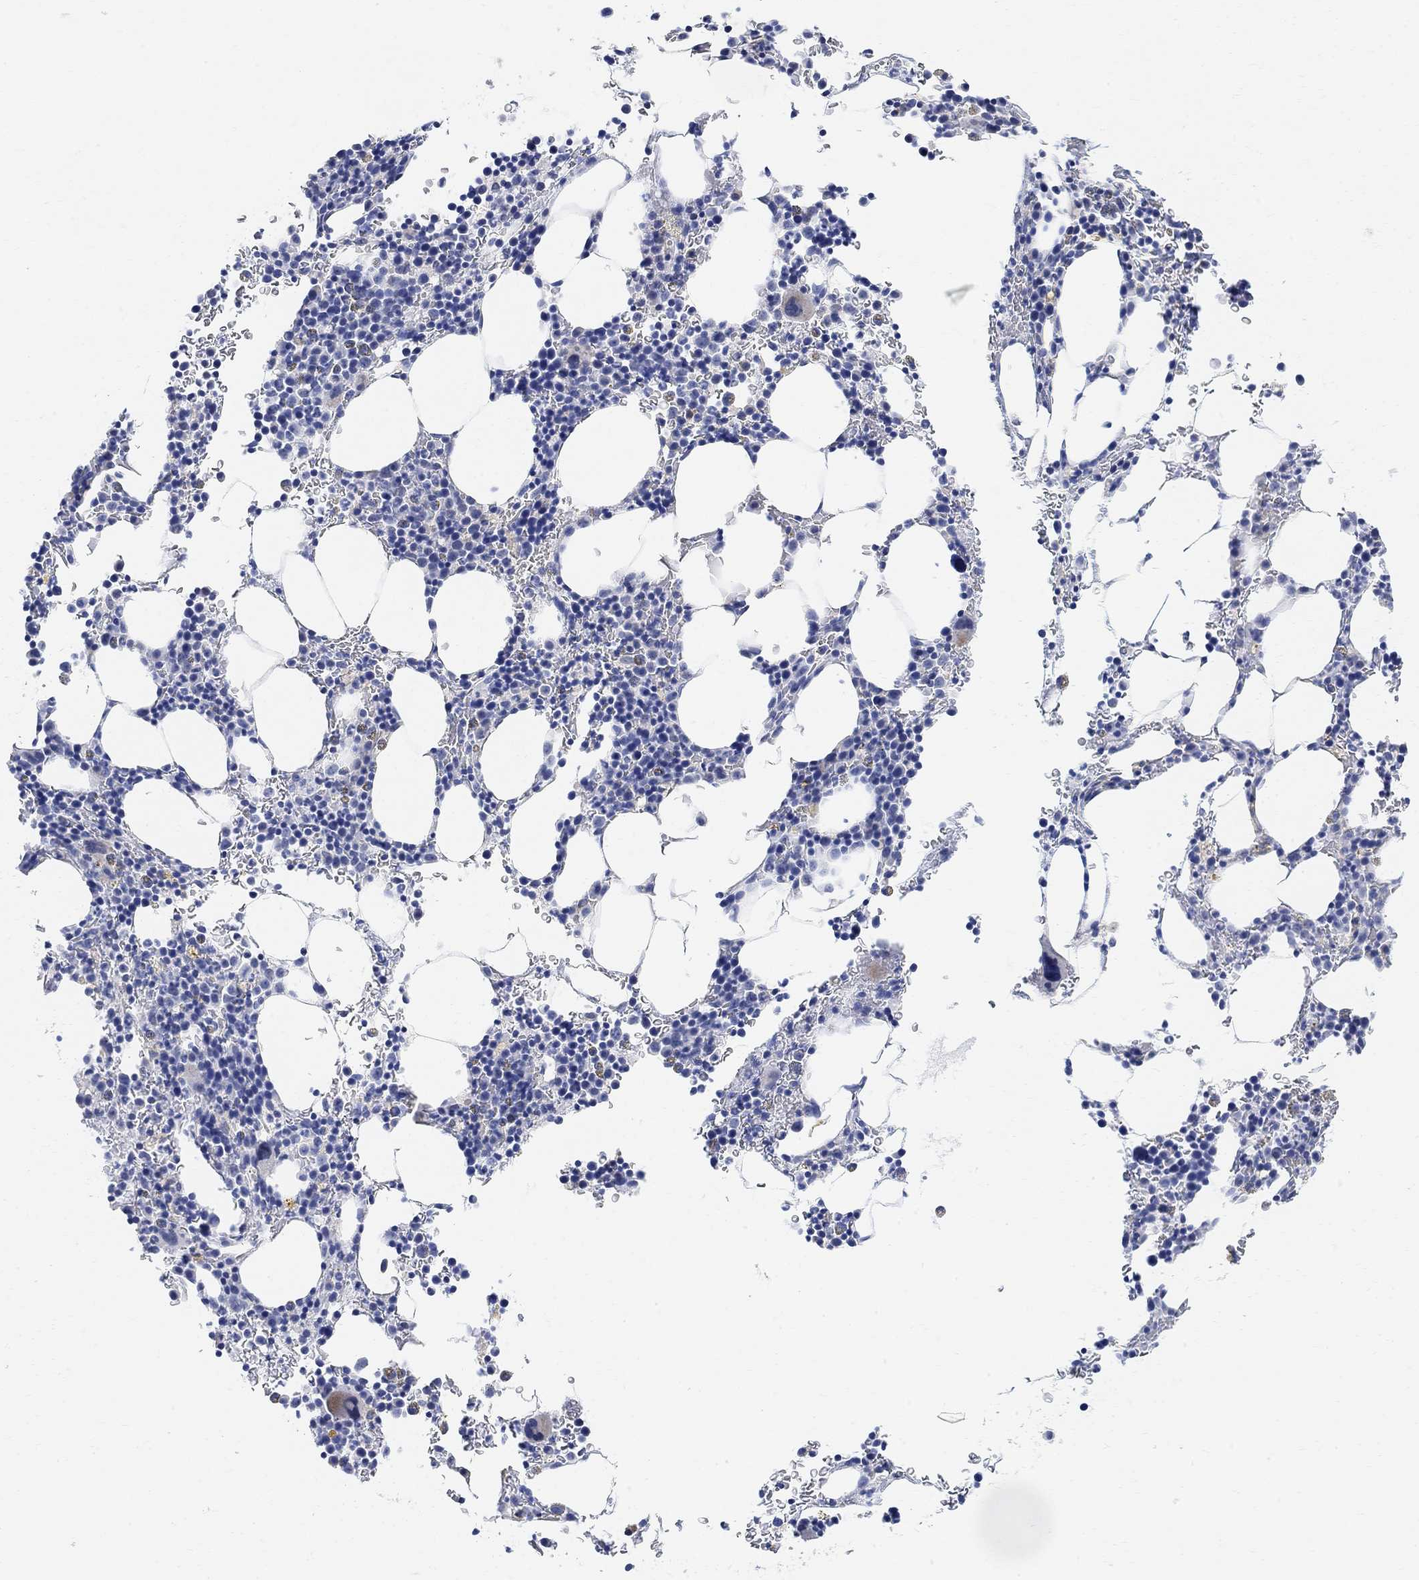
{"staining": {"intensity": "negative", "quantity": "none", "location": "none"}, "tissue": "bone marrow", "cell_type": "Hematopoietic cells", "image_type": "normal", "snomed": [{"axis": "morphology", "description": "Normal tissue, NOS"}, {"axis": "topography", "description": "Bone marrow"}], "caption": "Image shows no protein staining in hematopoietic cells of benign bone marrow. (Brightfield microscopy of DAB (3,3'-diaminobenzidine) immunohistochemistry (IHC) at high magnification).", "gene": "SYT12", "patient": {"sex": "male", "age": 77}}